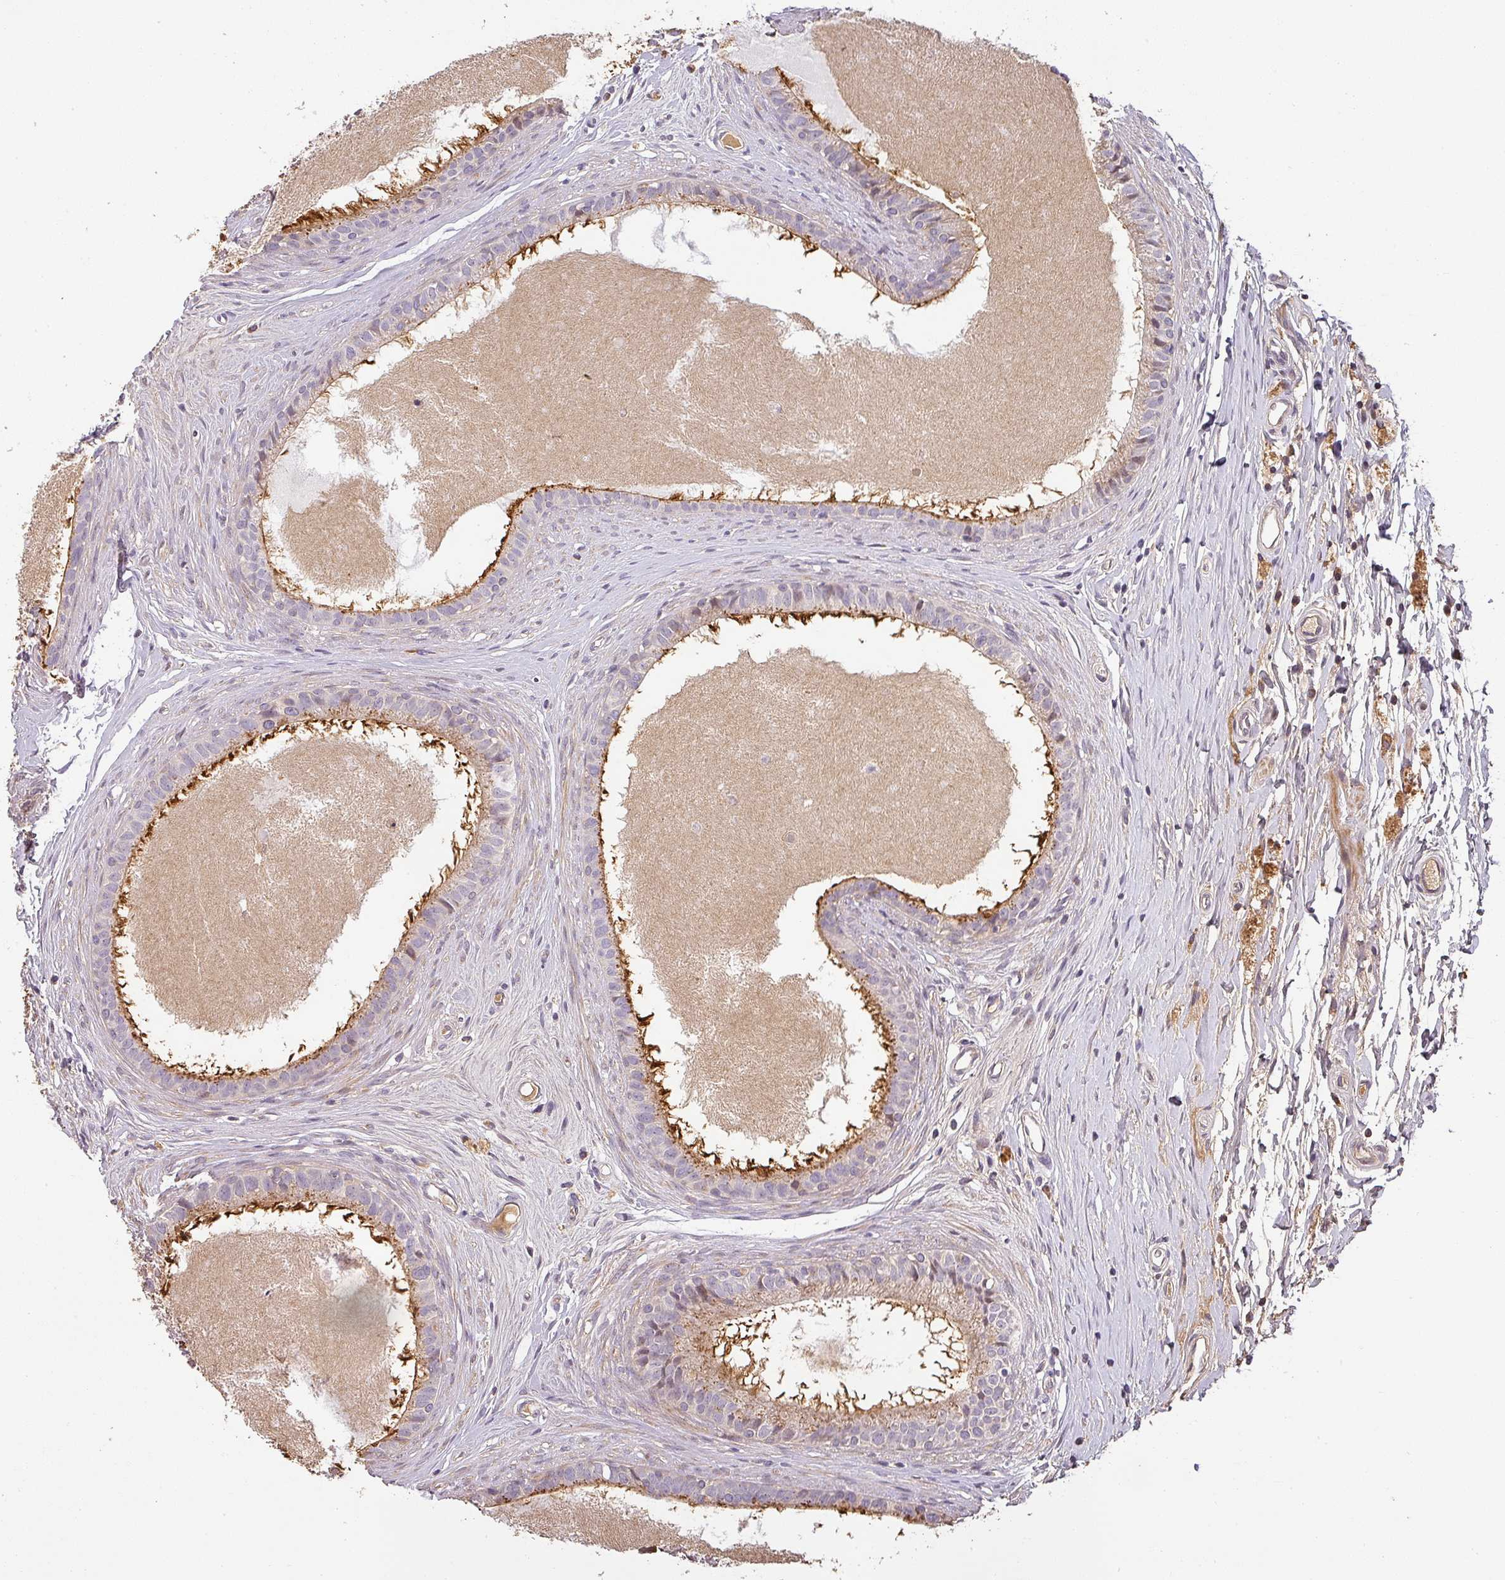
{"staining": {"intensity": "strong", "quantity": "25%-75%", "location": "cytoplasmic/membranous"}, "tissue": "epididymis", "cell_type": "Glandular cells", "image_type": "normal", "snomed": [{"axis": "morphology", "description": "Normal tissue, NOS"}, {"axis": "topography", "description": "Epididymis"}], "caption": "Protein positivity by IHC reveals strong cytoplasmic/membranous expression in approximately 25%-75% of glandular cells in benign epididymis. Using DAB (brown) and hematoxylin (blue) stains, captured at high magnification using brightfield microscopy.", "gene": "BPIFB3", "patient": {"sex": "male", "age": 80}}